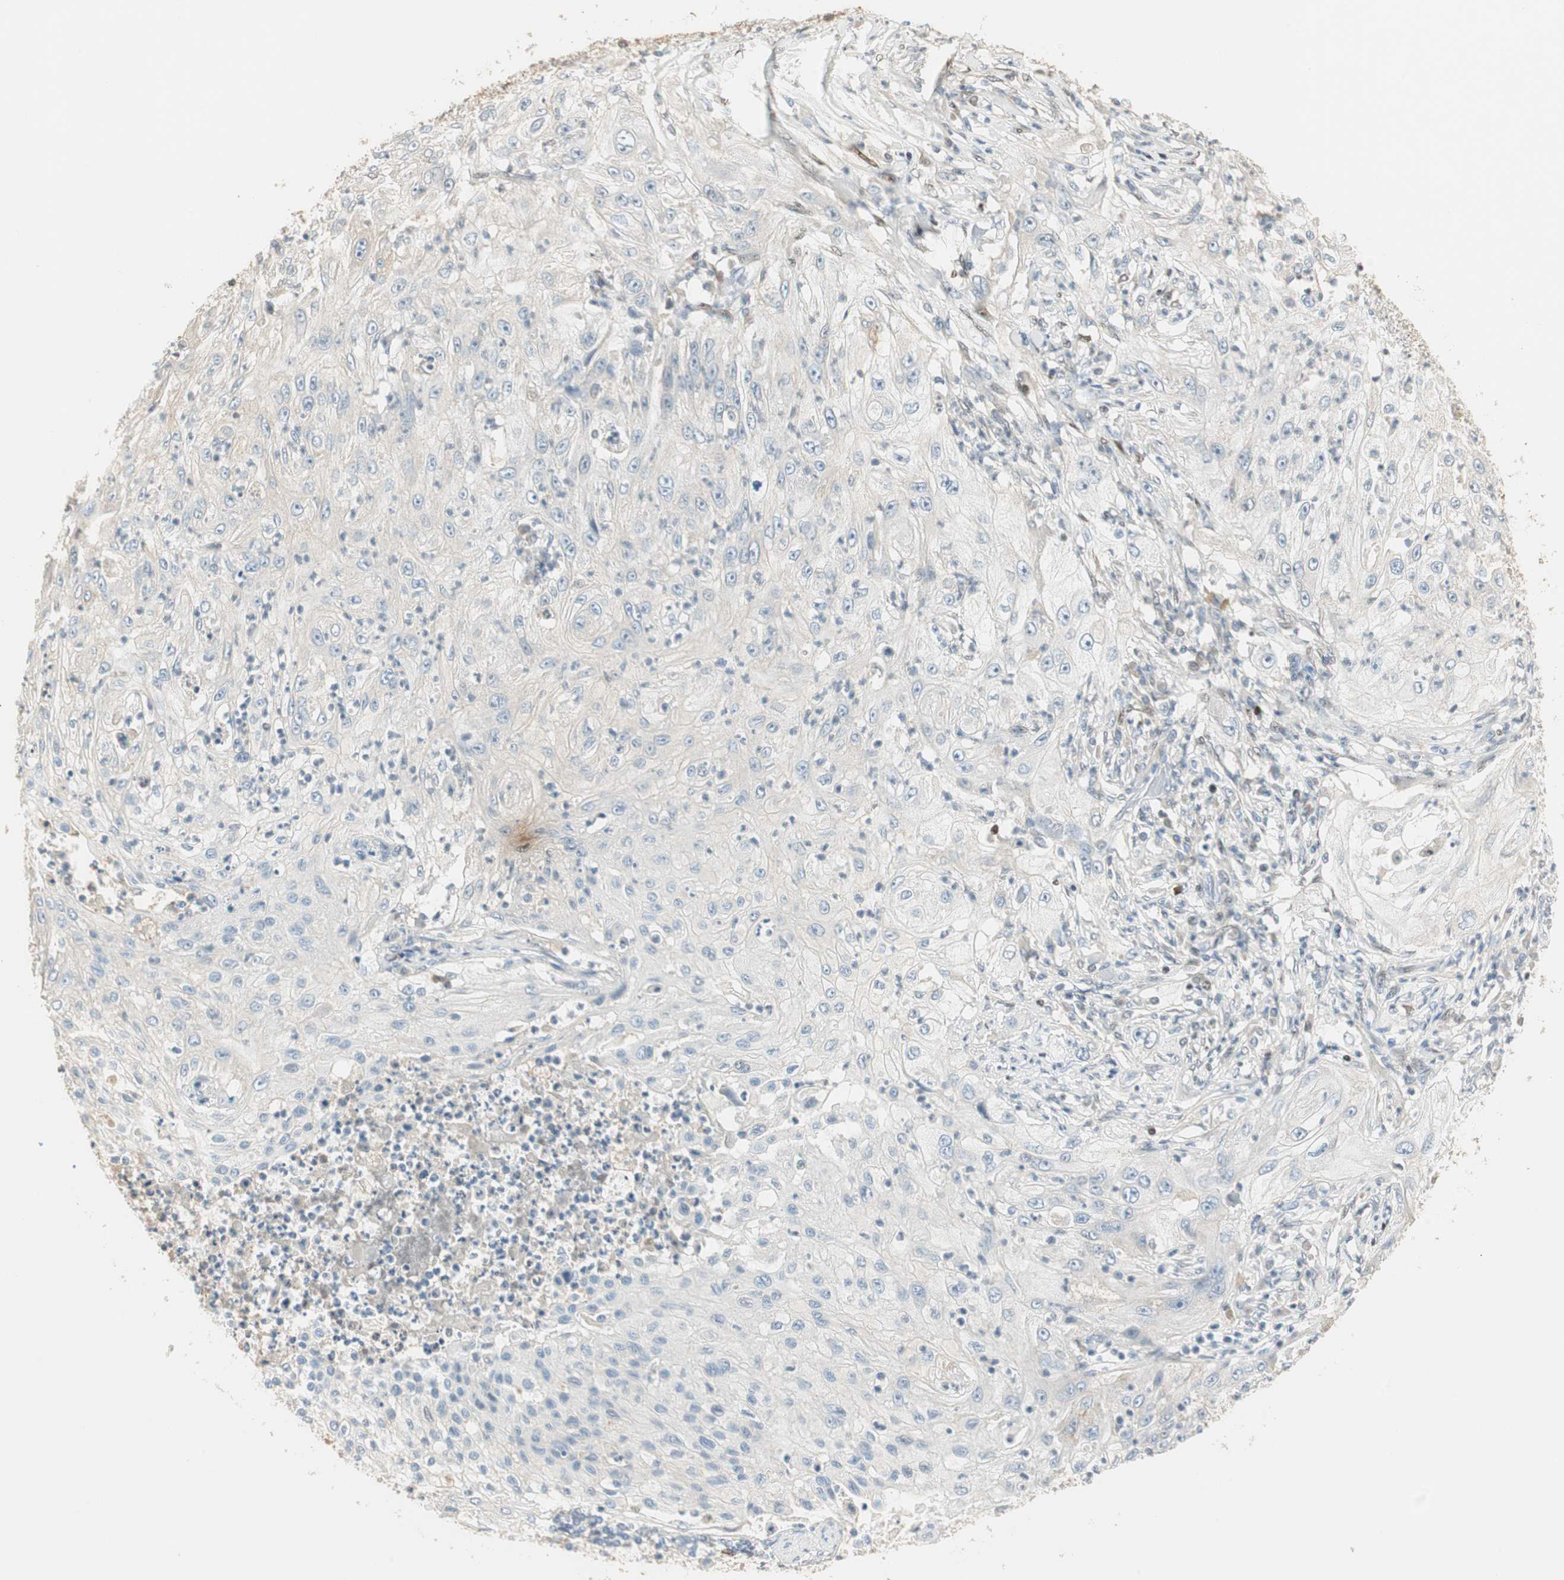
{"staining": {"intensity": "negative", "quantity": "none", "location": "none"}, "tissue": "lung cancer", "cell_type": "Tumor cells", "image_type": "cancer", "snomed": [{"axis": "morphology", "description": "Inflammation, NOS"}, {"axis": "morphology", "description": "Squamous cell carcinoma, NOS"}, {"axis": "topography", "description": "Lymph node"}, {"axis": "topography", "description": "Soft tissue"}, {"axis": "topography", "description": "Lung"}], "caption": "Tumor cells show no significant protein positivity in squamous cell carcinoma (lung).", "gene": "RUNX2", "patient": {"sex": "male", "age": 66}}